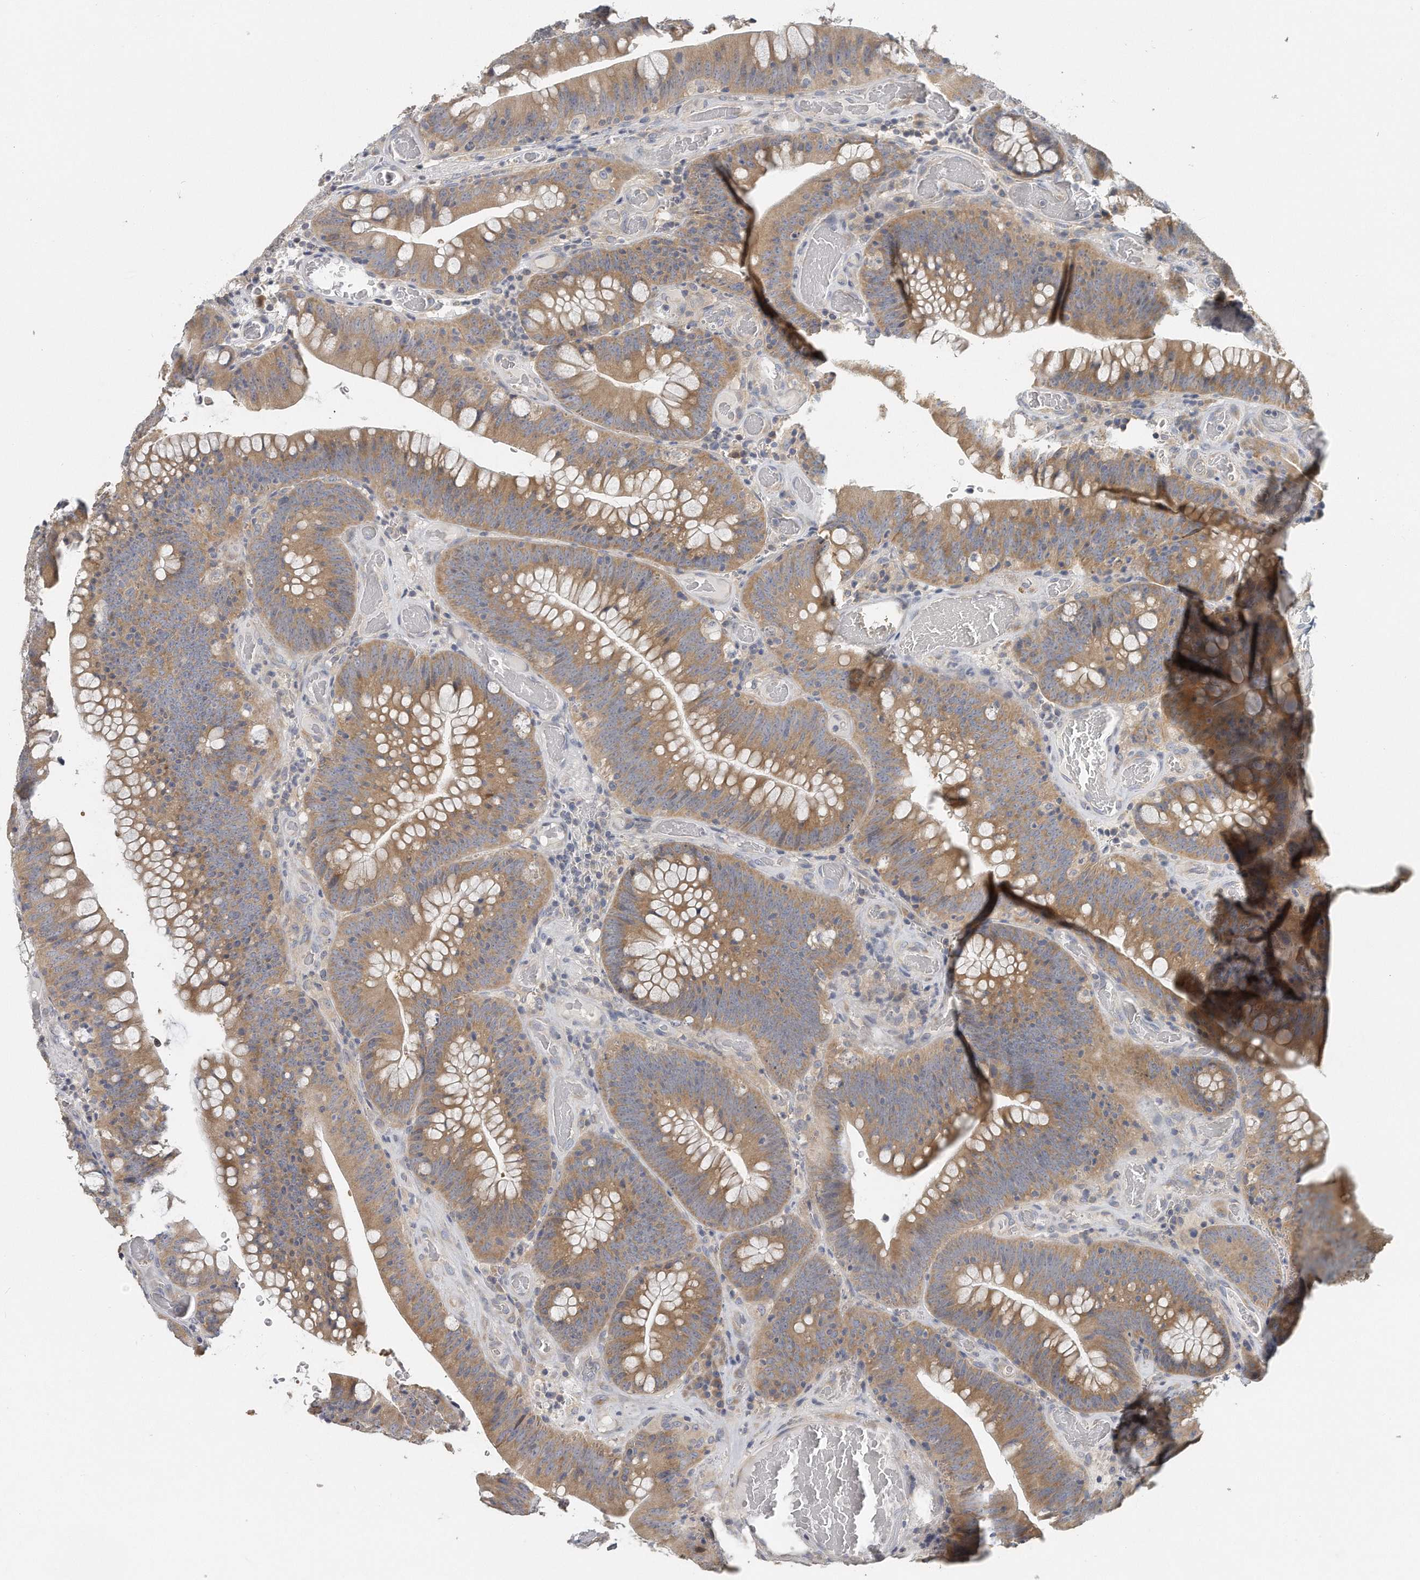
{"staining": {"intensity": "moderate", "quantity": ">75%", "location": "cytoplasmic/membranous"}, "tissue": "colorectal cancer", "cell_type": "Tumor cells", "image_type": "cancer", "snomed": [{"axis": "morphology", "description": "Normal tissue, NOS"}, {"axis": "topography", "description": "Colon"}], "caption": "Colorectal cancer was stained to show a protein in brown. There is medium levels of moderate cytoplasmic/membranous positivity in about >75% of tumor cells. The staining was performed using DAB (3,3'-diaminobenzidine) to visualize the protein expression in brown, while the nuclei were stained in blue with hematoxylin (Magnification: 20x).", "gene": "EIF3I", "patient": {"sex": "female", "age": 82}}